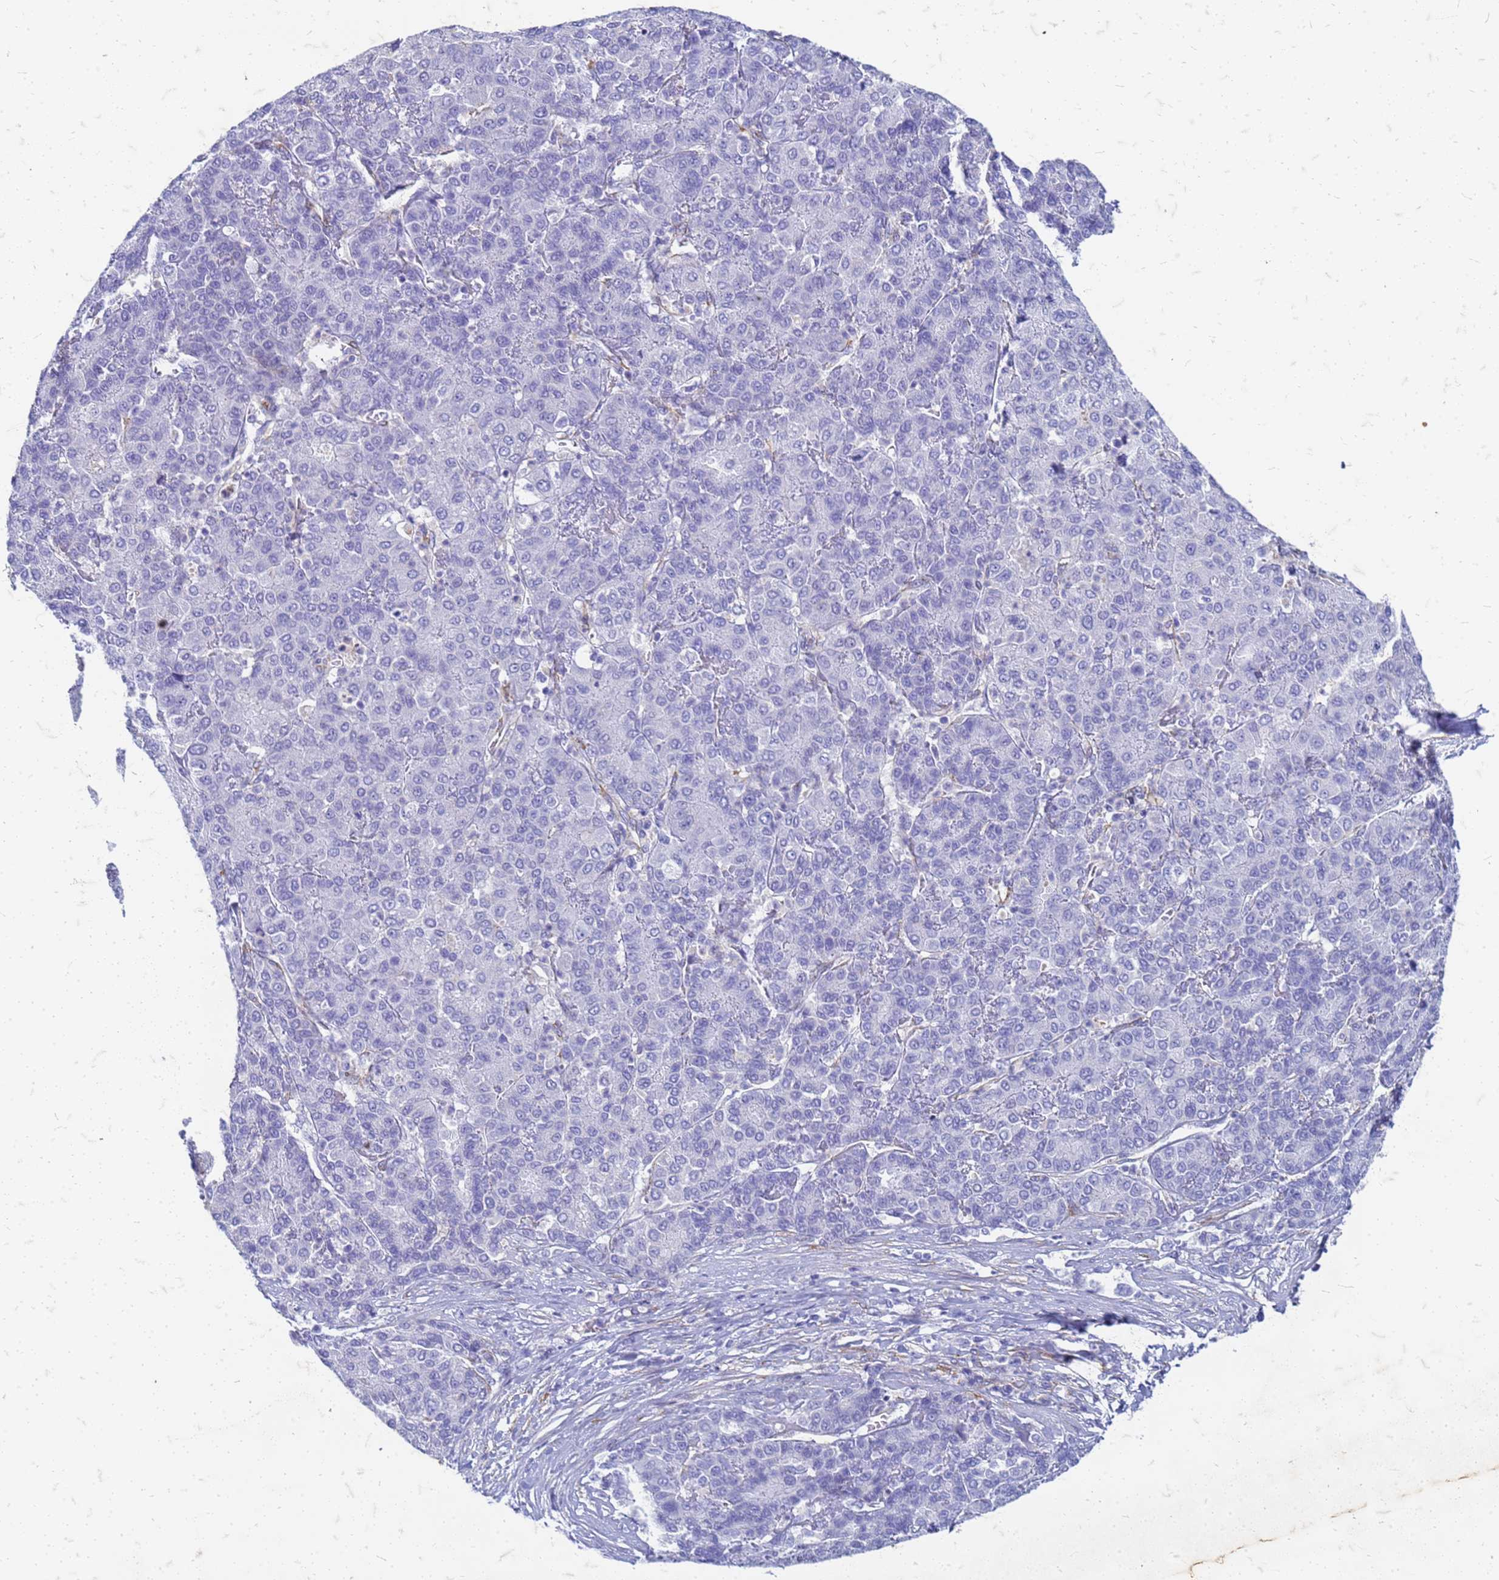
{"staining": {"intensity": "negative", "quantity": "none", "location": "none"}, "tissue": "liver cancer", "cell_type": "Tumor cells", "image_type": "cancer", "snomed": [{"axis": "morphology", "description": "Carcinoma, Hepatocellular, NOS"}, {"axis": "topography", "description": "Liver"}], "caption": "Tumor cells are negative for protein expression in human liver hepatocellular carcinoma.", "gene": "TRIM64B", "patient": {"sex": "male", "age": 65}}